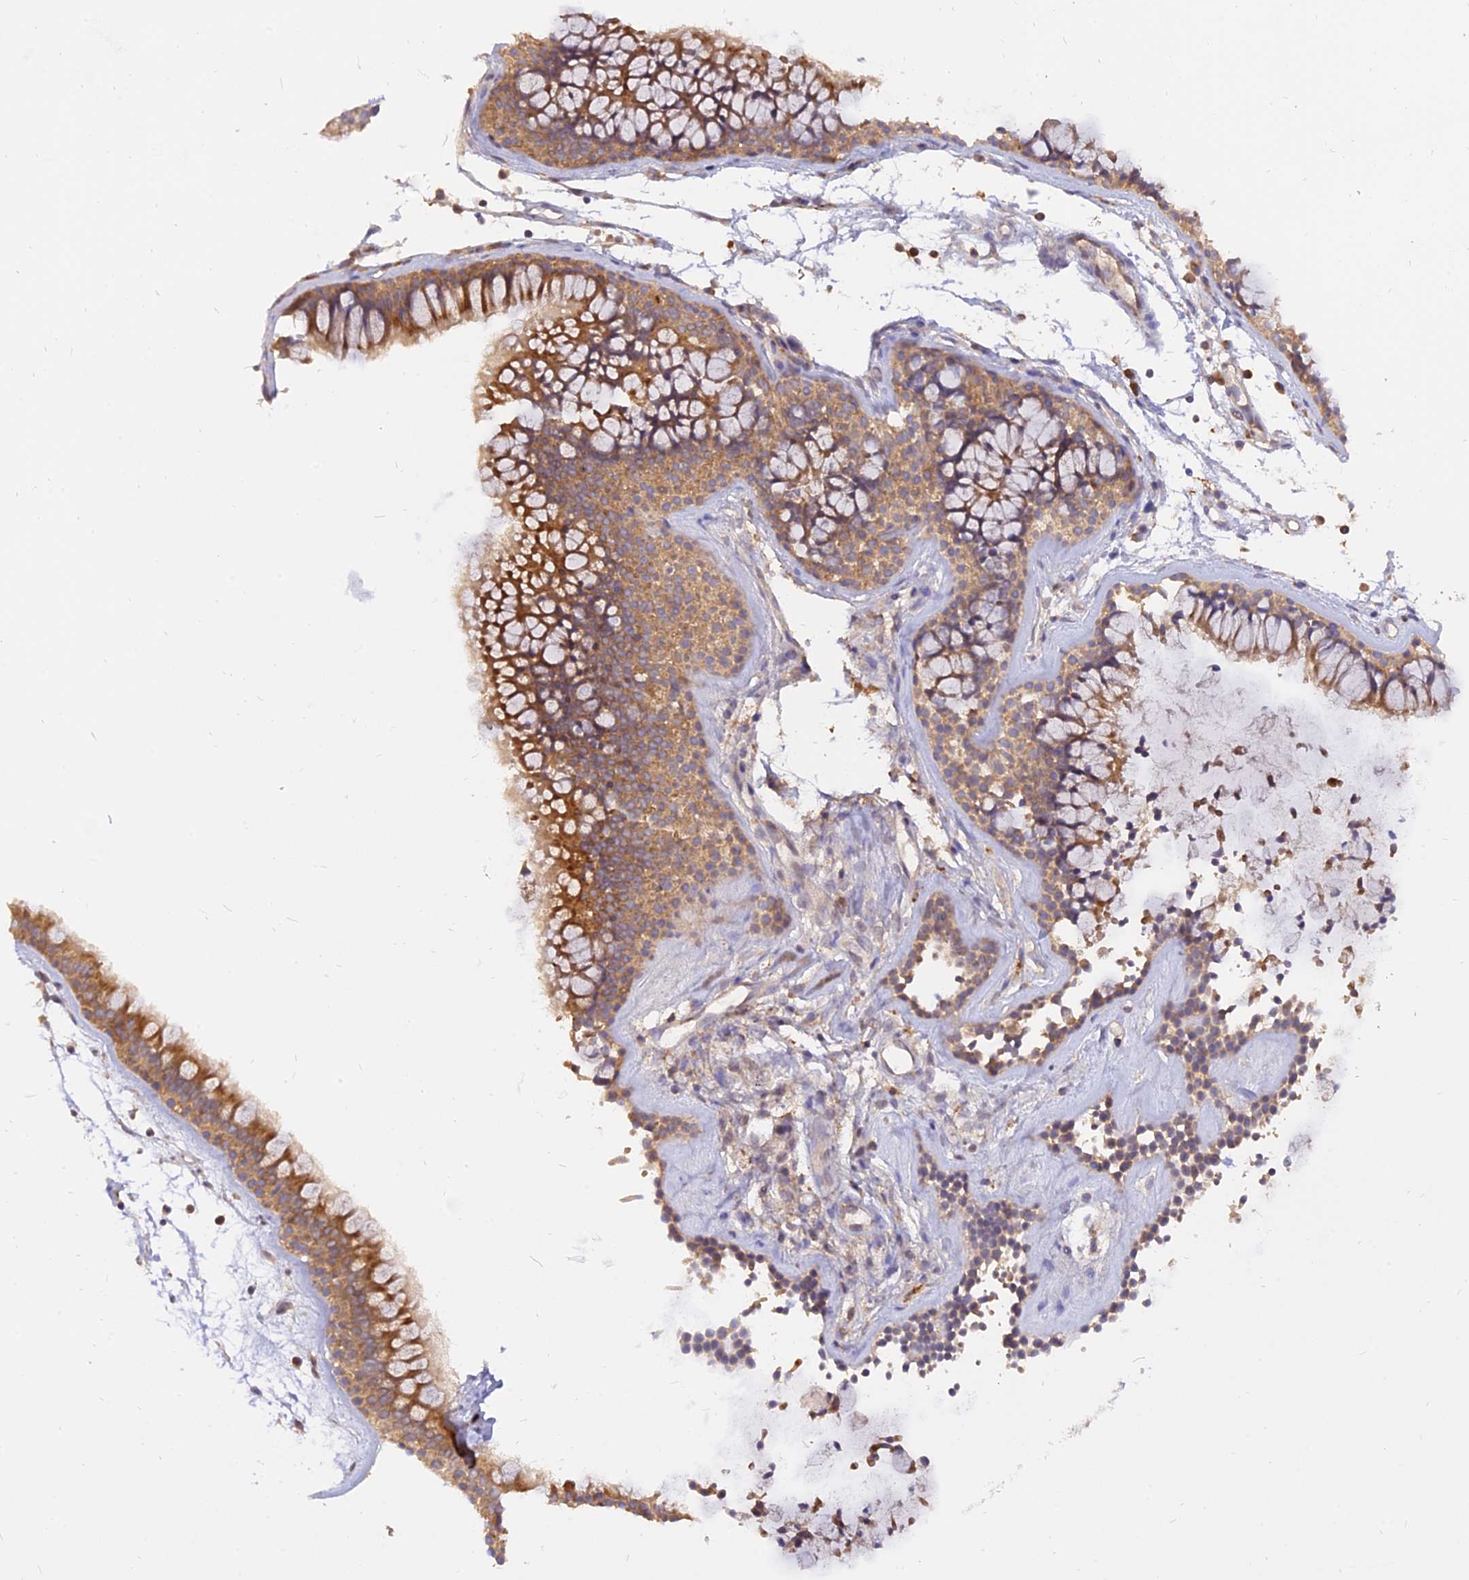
{"staining": {"intensity": "moderate", "quantity": ">75%", "location": "cytoplasmic/membranous"}, "tissue": "nasopharynx", "cell_type": "Respiratory epithelial cells", "image_type": "normal", "snomed": [{"axis": "morphology", "description": "Normal tissue, NOS"}, {"axis": "topography", "description": "Nasopharynx"}], "caption": "Nasopharynx stained for a protein (brown) displays moderate cytoplasmic/membranous positive positivity in approximately >75% of respiratory epithelial cells.", "gene": "IL21R", "patient": {"sex": "male", "age": 82}}